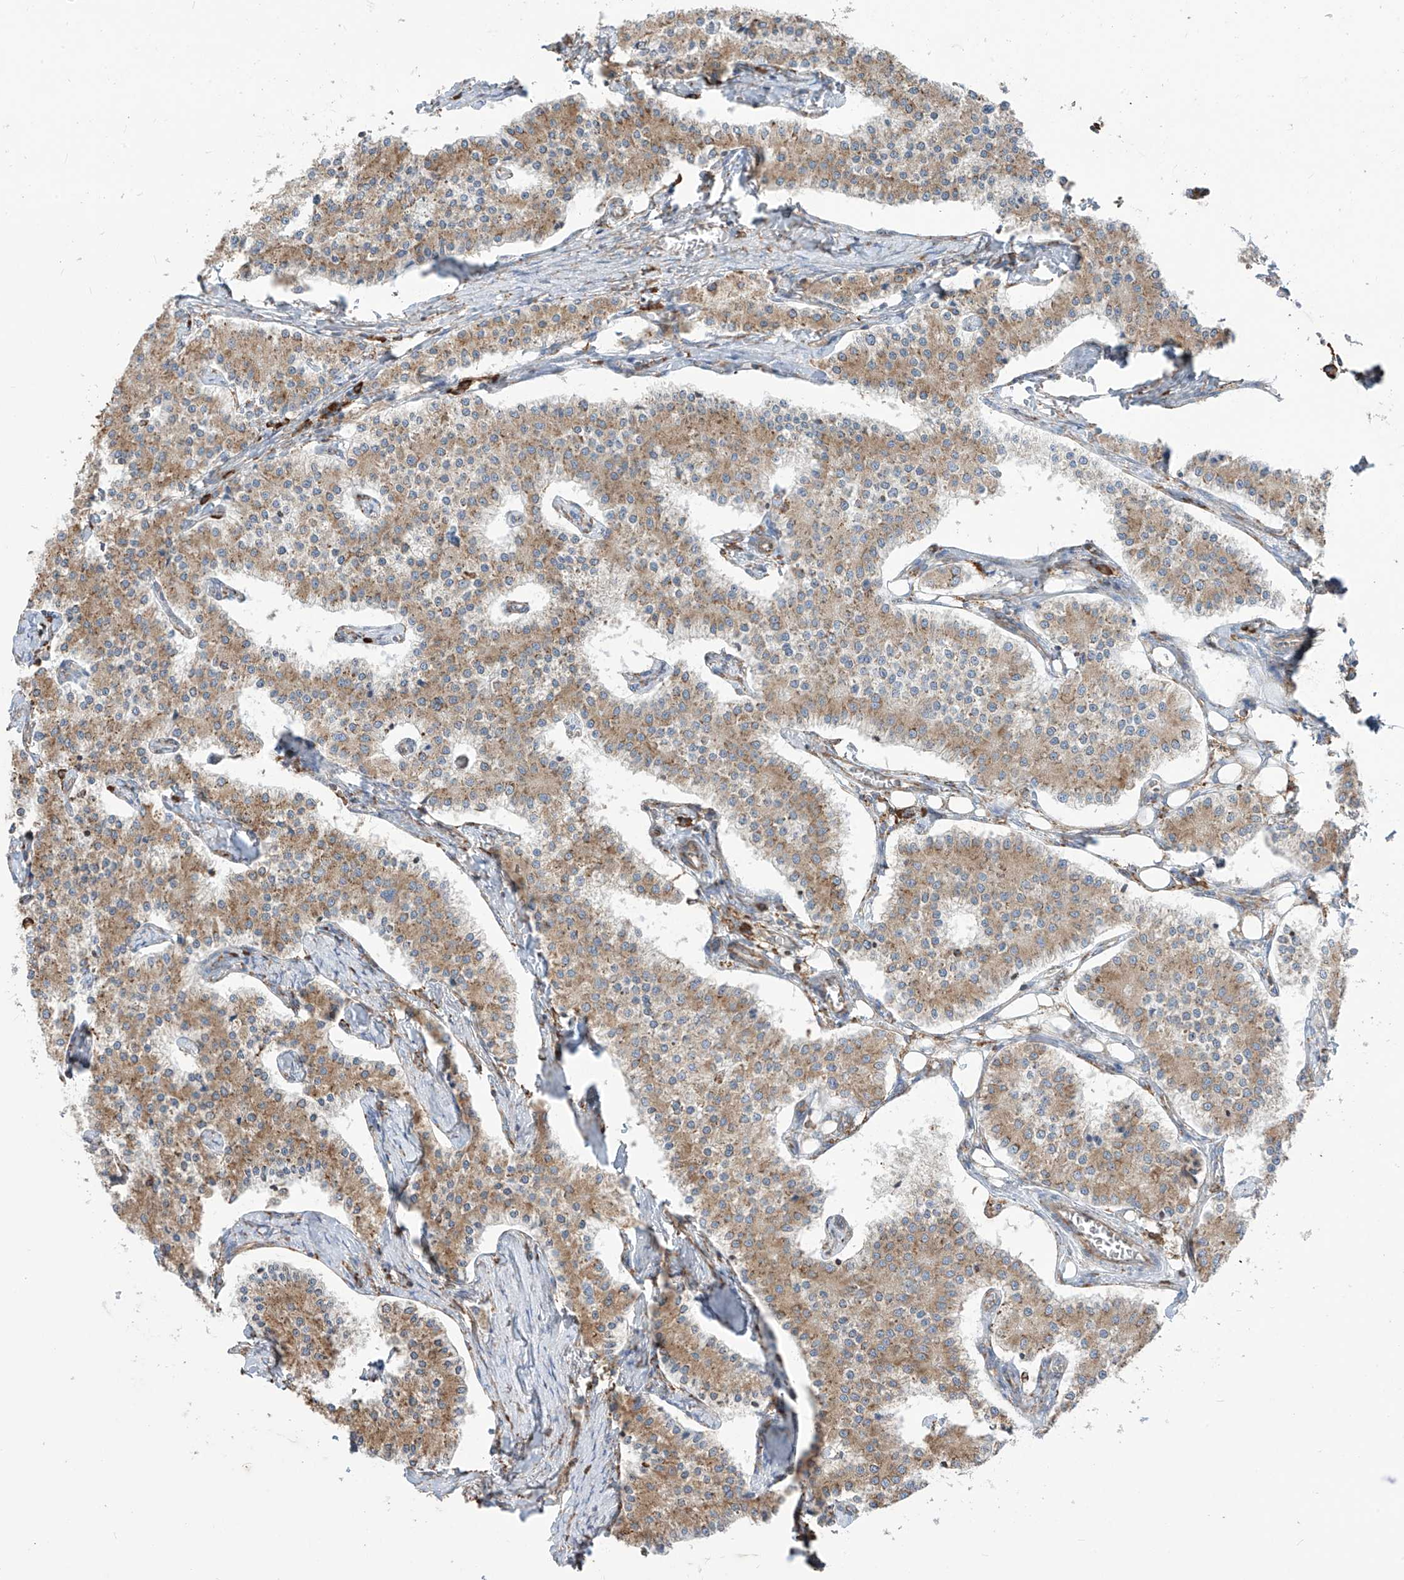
{"staining": {"intensity": "moderate", "quantity": ">75%", "location": "cytoplasmic/membranous"}, "tissue": "carcinoid", "cell_type": "Tumor cells", "image_type": "cancer", "snomed": [{"axis": "morphology", "description": "Carcinoid, malignant, NOS"}, {"axis": "topography", "description": "Colon"}], "caption": "Moderate cytoplasmic/membranous staining for a protein is seen in about >75% of tumor cells of malignant carcinoid using IHC.", "gene": "PDIA6", "patient": {"sex": "female", "age": 52}}